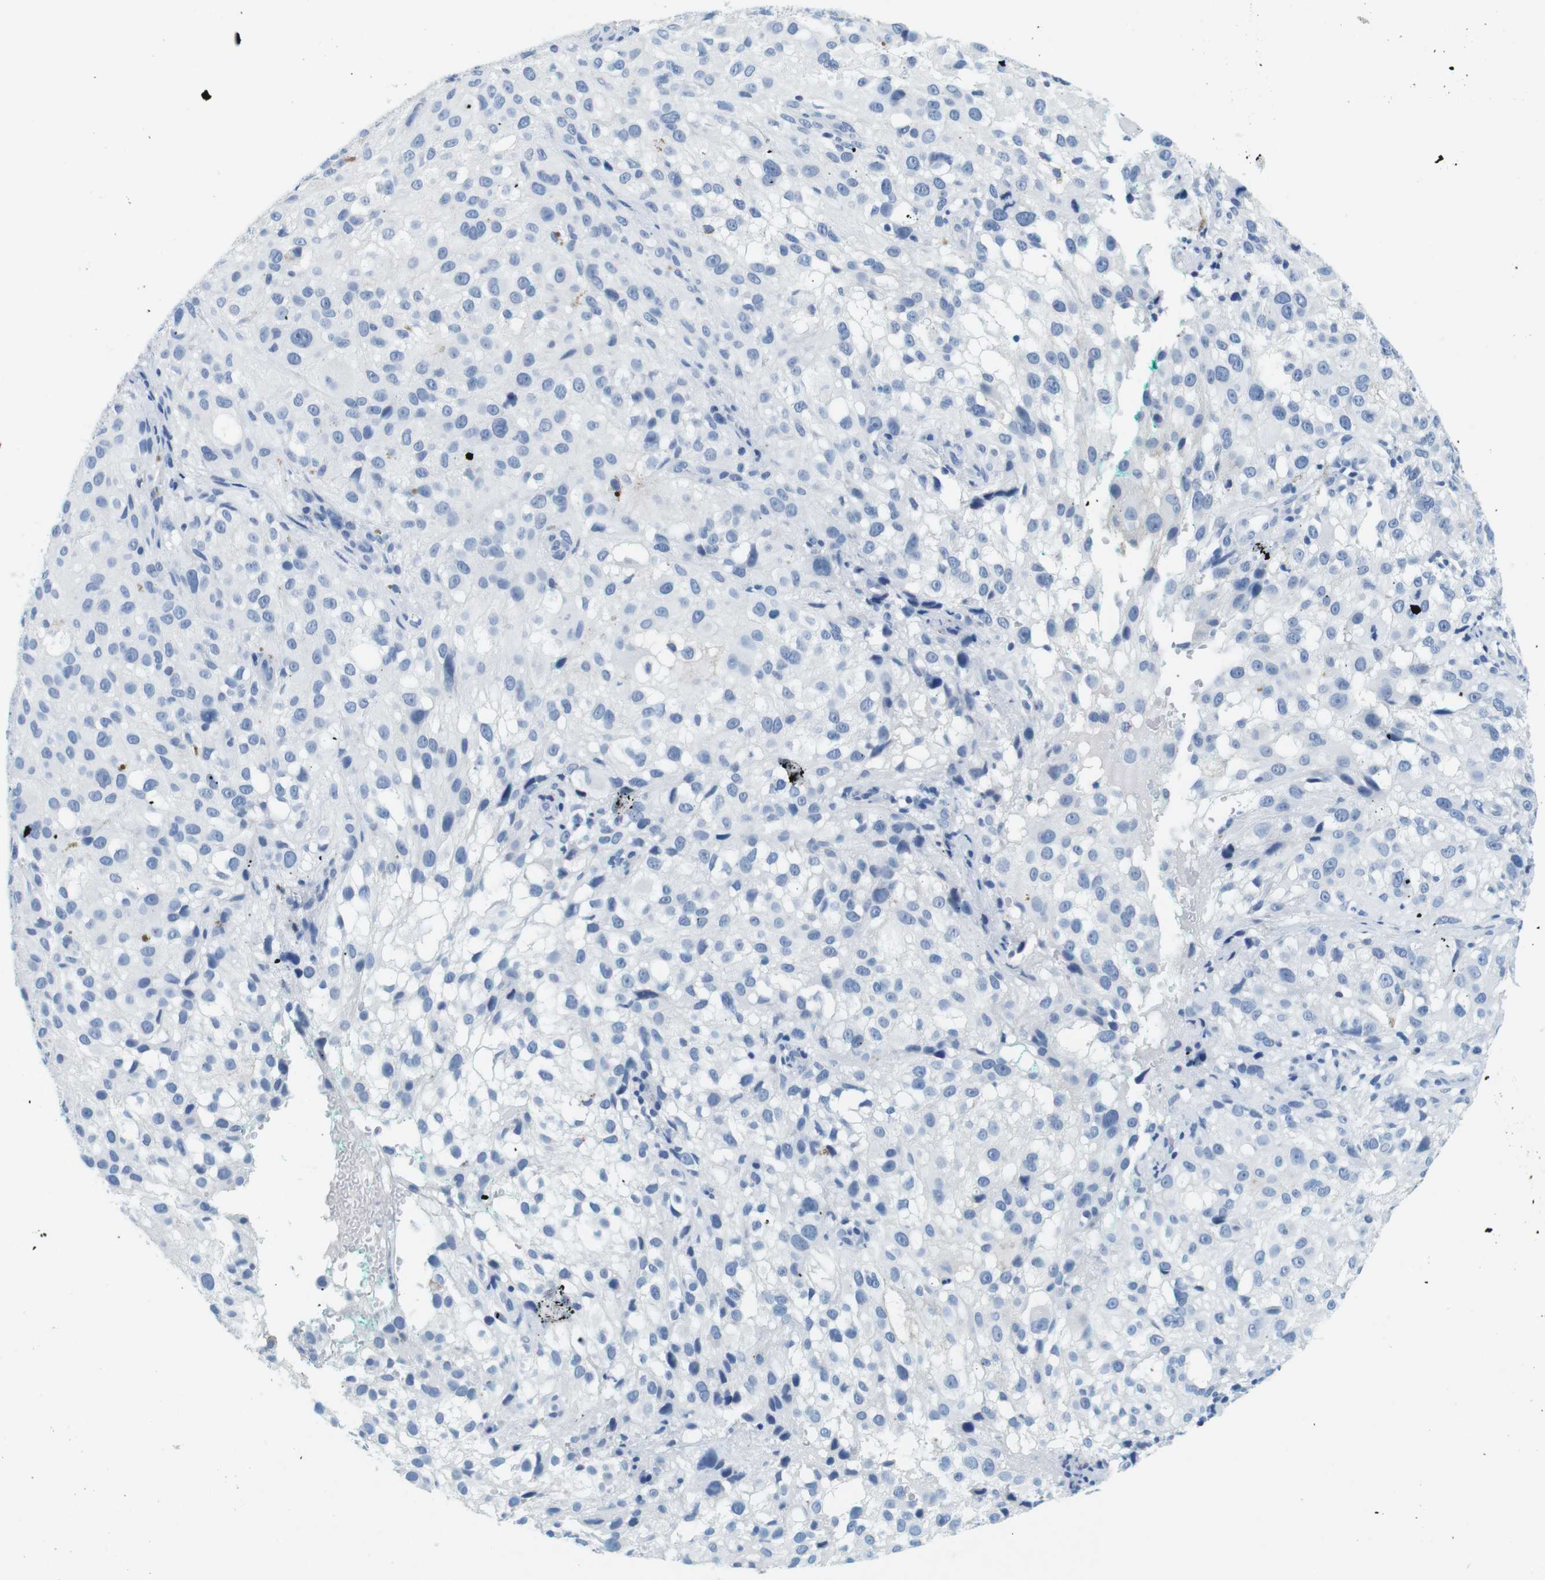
{"staining": {"intensity": "negative", "quantity": "none", "location": "none"}, "tissue": "melanoma", "cell_type": "Tumor cells", "image_type": "cancer", "snomed": [{"axis": "morphology", "description": "Necrosis, NOS"}, {"axis": "morphology", "description": "Malignant melanoma, NOS"}, {"axis": "topography", "description": "Skin"}], "caption": "The immunohistochemistry (IHC) histopathology image has no significant staining in tumor cells of melanoma tissue.", "gene": "CYP2C9", "patient": {"sex": "female", "age": 87}}